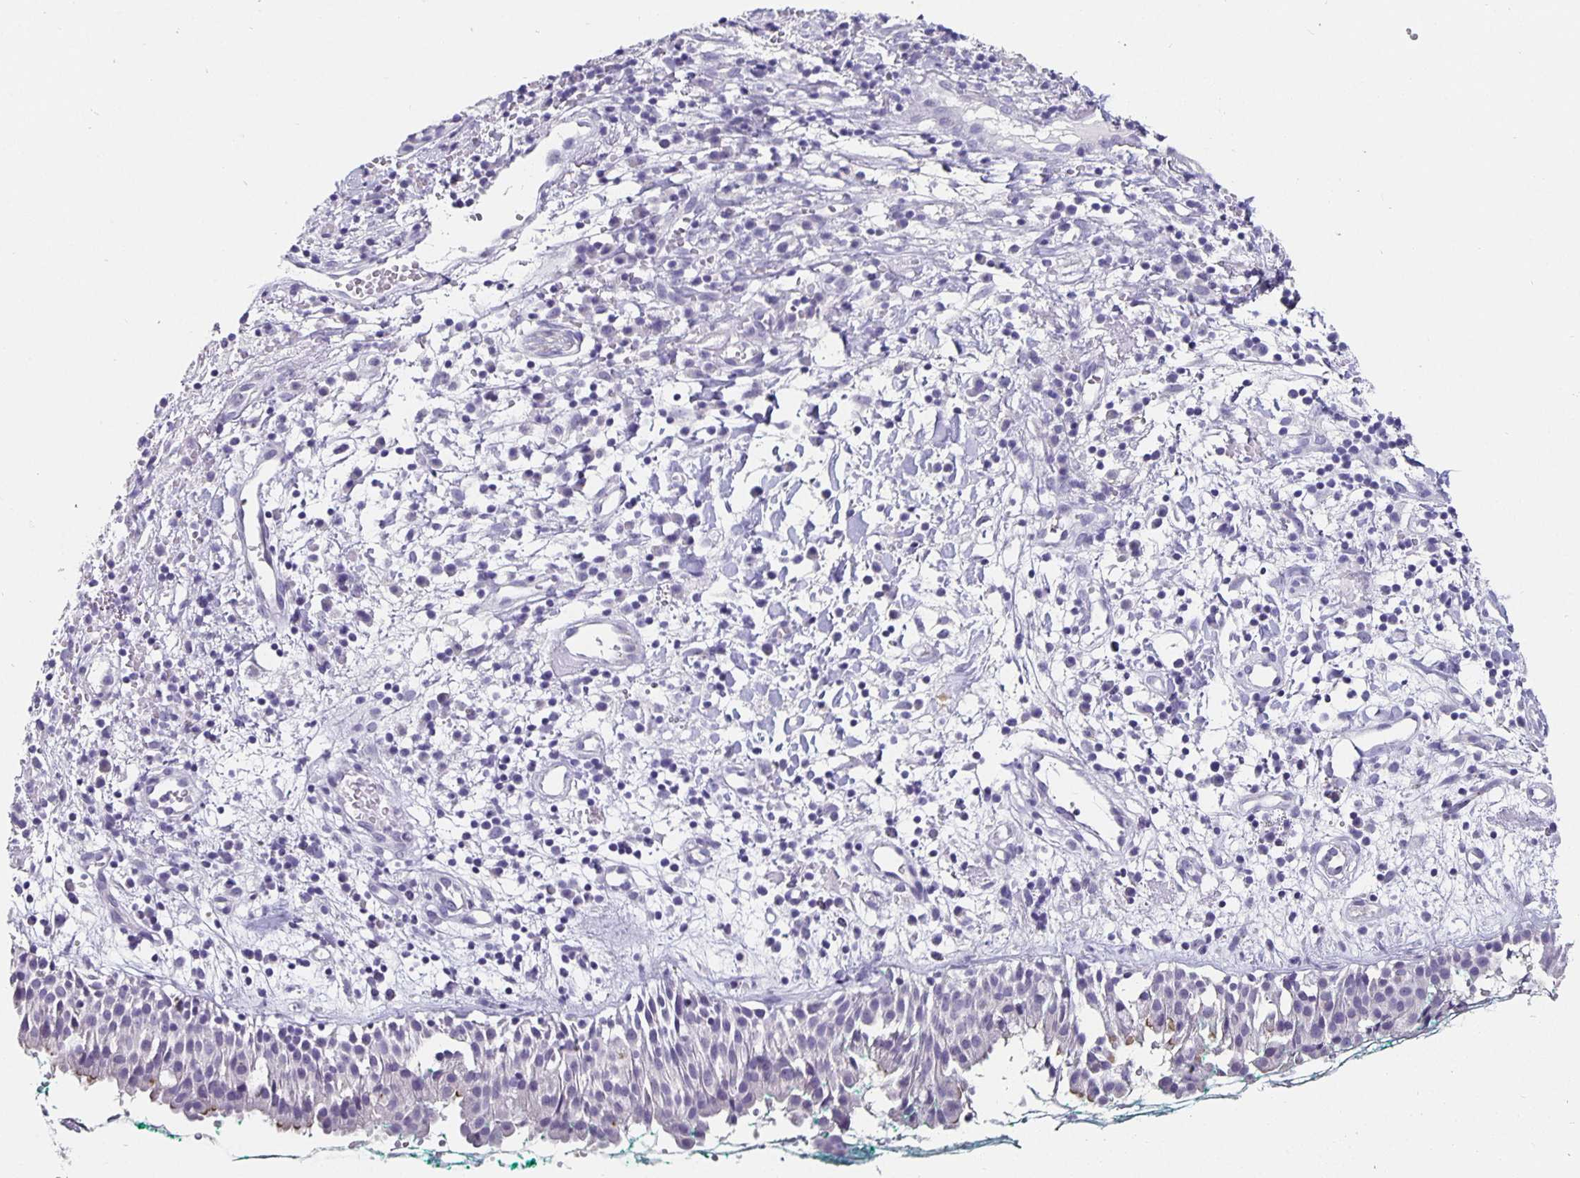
{"staining": {"intensity": "negative", "quantity": "none", "location": "none"}, "tissue": "nasopharynx", "cell_type": "Respiratory epithelial cells", "image_type": "normal", "snomed": [{"axis": "morphology", "description": "Normal tissue, NOS"}, {"axis": "morphology", "description": "Basal cell carcinoma"}, {"axis": "topography", "description": "Cartilage tissue"}, {"axis": "topography", "description": "Nasopharynx"}, {"axis": "topography", "description": "Oral tissue"}], "caption": "Immunohistochemistry micrograph of benign human nasopharynx stained for a protein (brown), which exhibits no positivity in respiratory epithelial cells.", "gene": "CHGA", "patient": {"sex": "female", "age": 77}}